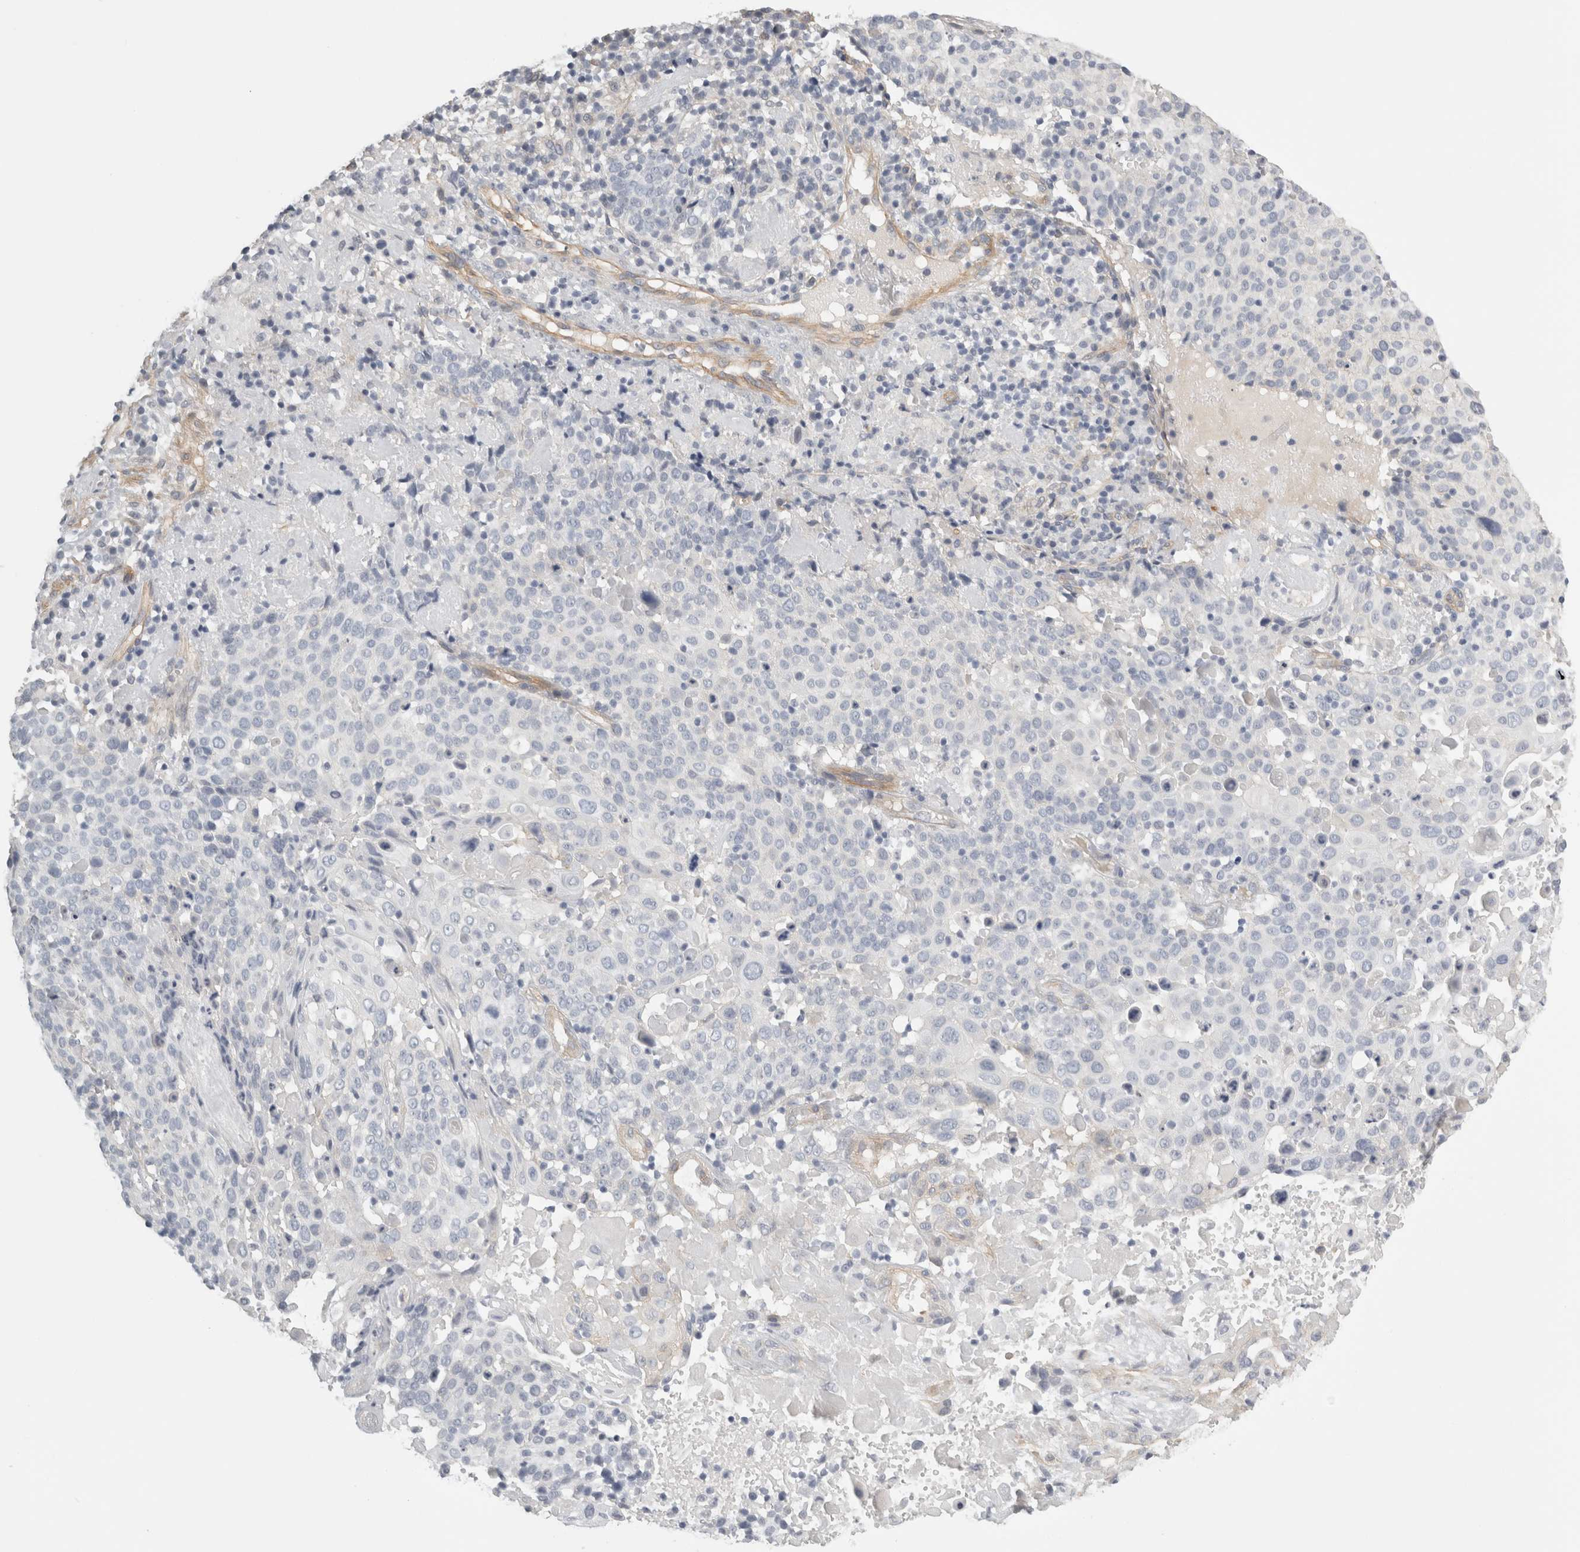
{"staining": {"intensity": "negative", "quantity": "none", "location": "none"}, "tissue": "cervical cancer", "cell_type": "Tumor cells", "image_type": "cancer", "snomed": [{"axis": "morphology", "description": "Squamous cell carcinoma, NOS"}, {"axis": "topography", "description": "Cervix"}], "caption": "A photomicrograph of squamous cell carcinoma (cervical) stained for a protein displays no brown staining in tumor cells.", "gene": "FBLIM1", "patient": {"sex": "female", "age": 74}}